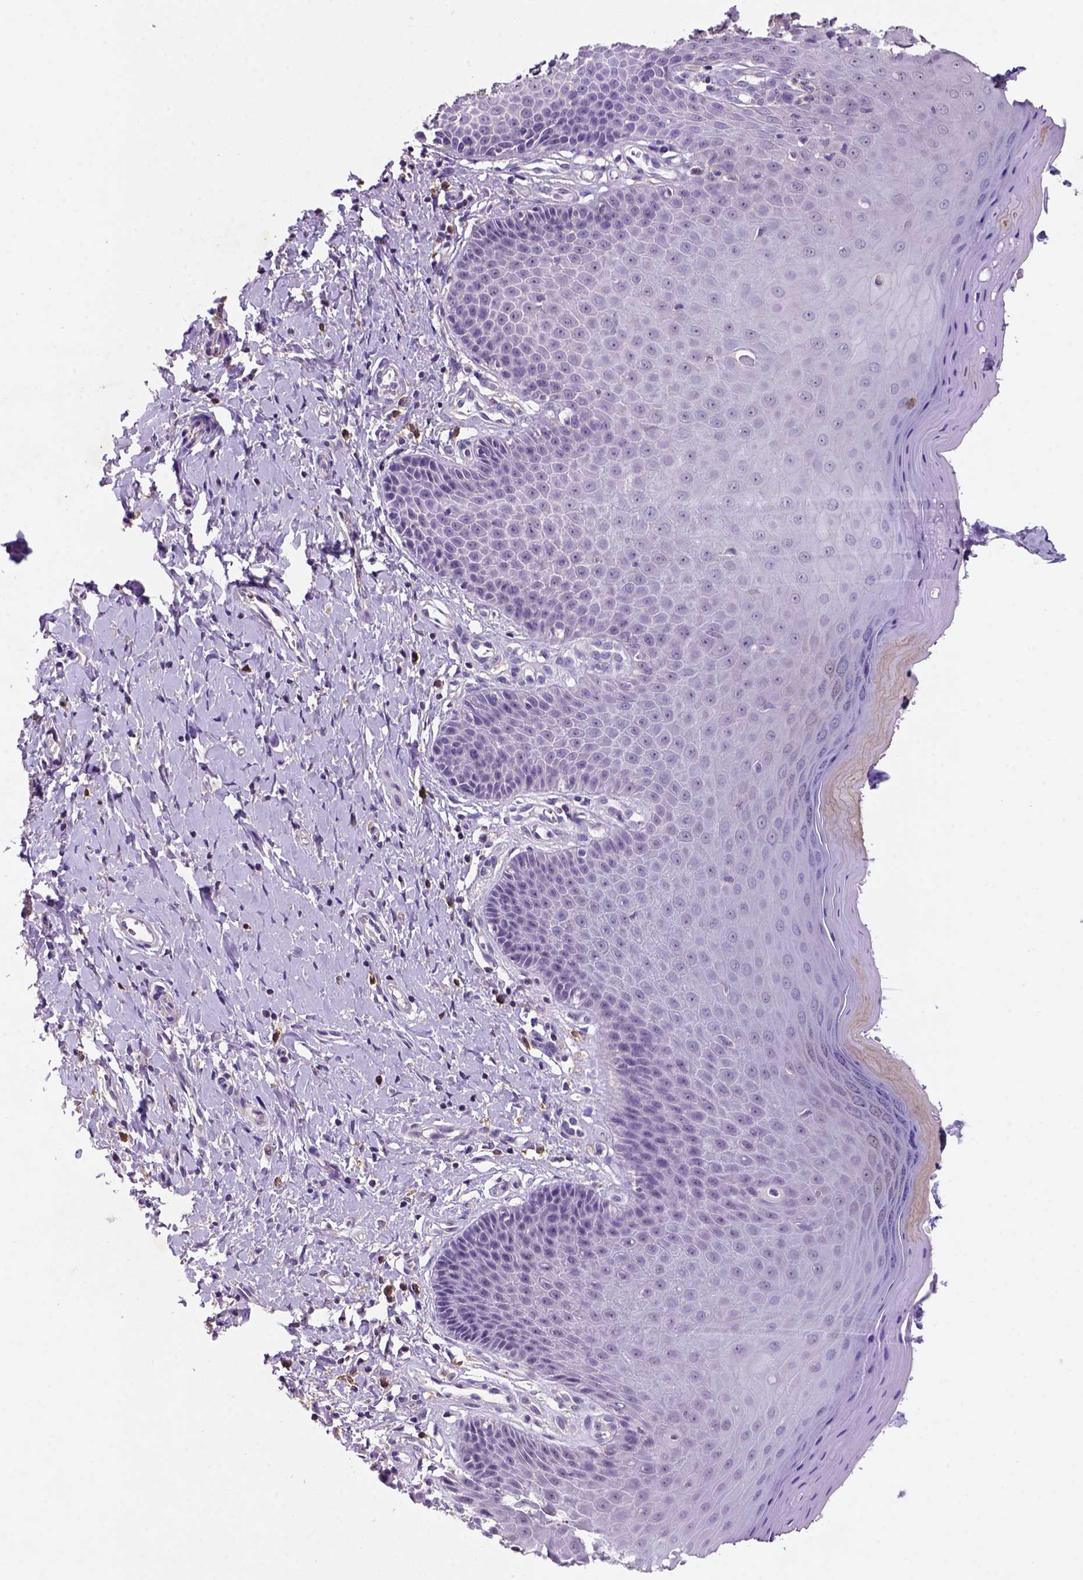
{"staining": {"intensity": "weak", "quantity": "25%-75%", "location": "nuclear"}, "tissue": "vagina", "cell_type": "Squamous epithelial cells", "image_type": "normal", "snomed": [{"axis": "morphology", "description": "Normal tissue, NOS"}, {"axis": "topography", "description": "Vagina"}], "caption": "Protein expression analysis of unremarkable human vagina reveals weak nuclear positivity in about 25%-75% of squamous epithelial cells.", "gene": "SCML4", "patient": {"sex": "female", "age": 83}}